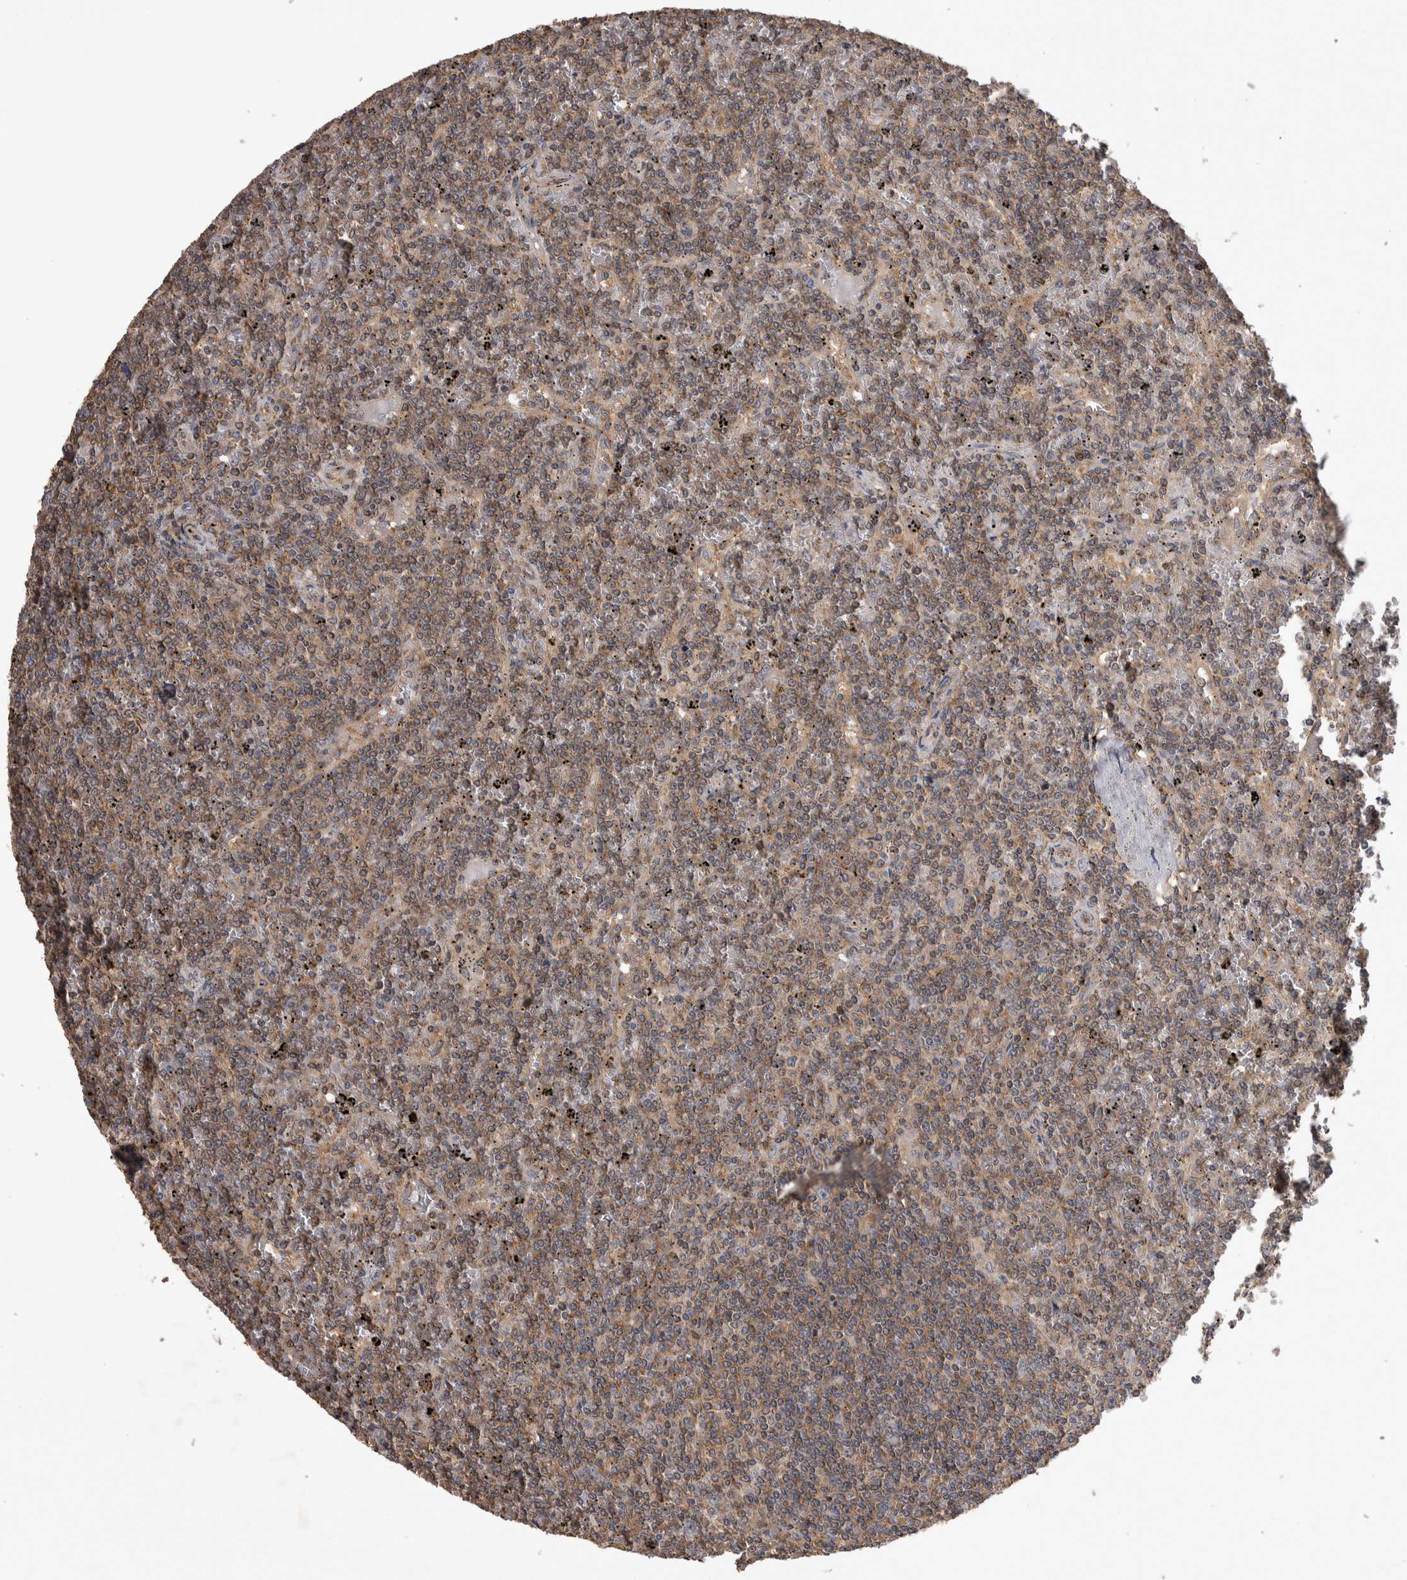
{"staining": {"intensity": "weak", "quantity": ">75%", "location": "cytoplasmic/membranous"}, "tissue": "lymphoma", "cell_type": "Tumor cells", "image_type": "cancer", "snomed": [{"axis": "morphology", "description": "Malignant lymphoma, non-Hodgkin's type, Low grade"}, {"axis": "topography", "description": "Spleen"}], "caption": "Human low-grade malignant lymphoma, non-Hodgkin's type stained with a protein marker shows weak staining in tumor cells.", "gene": "IFRD1", "patient": {"sex": "female", "age": 19}}